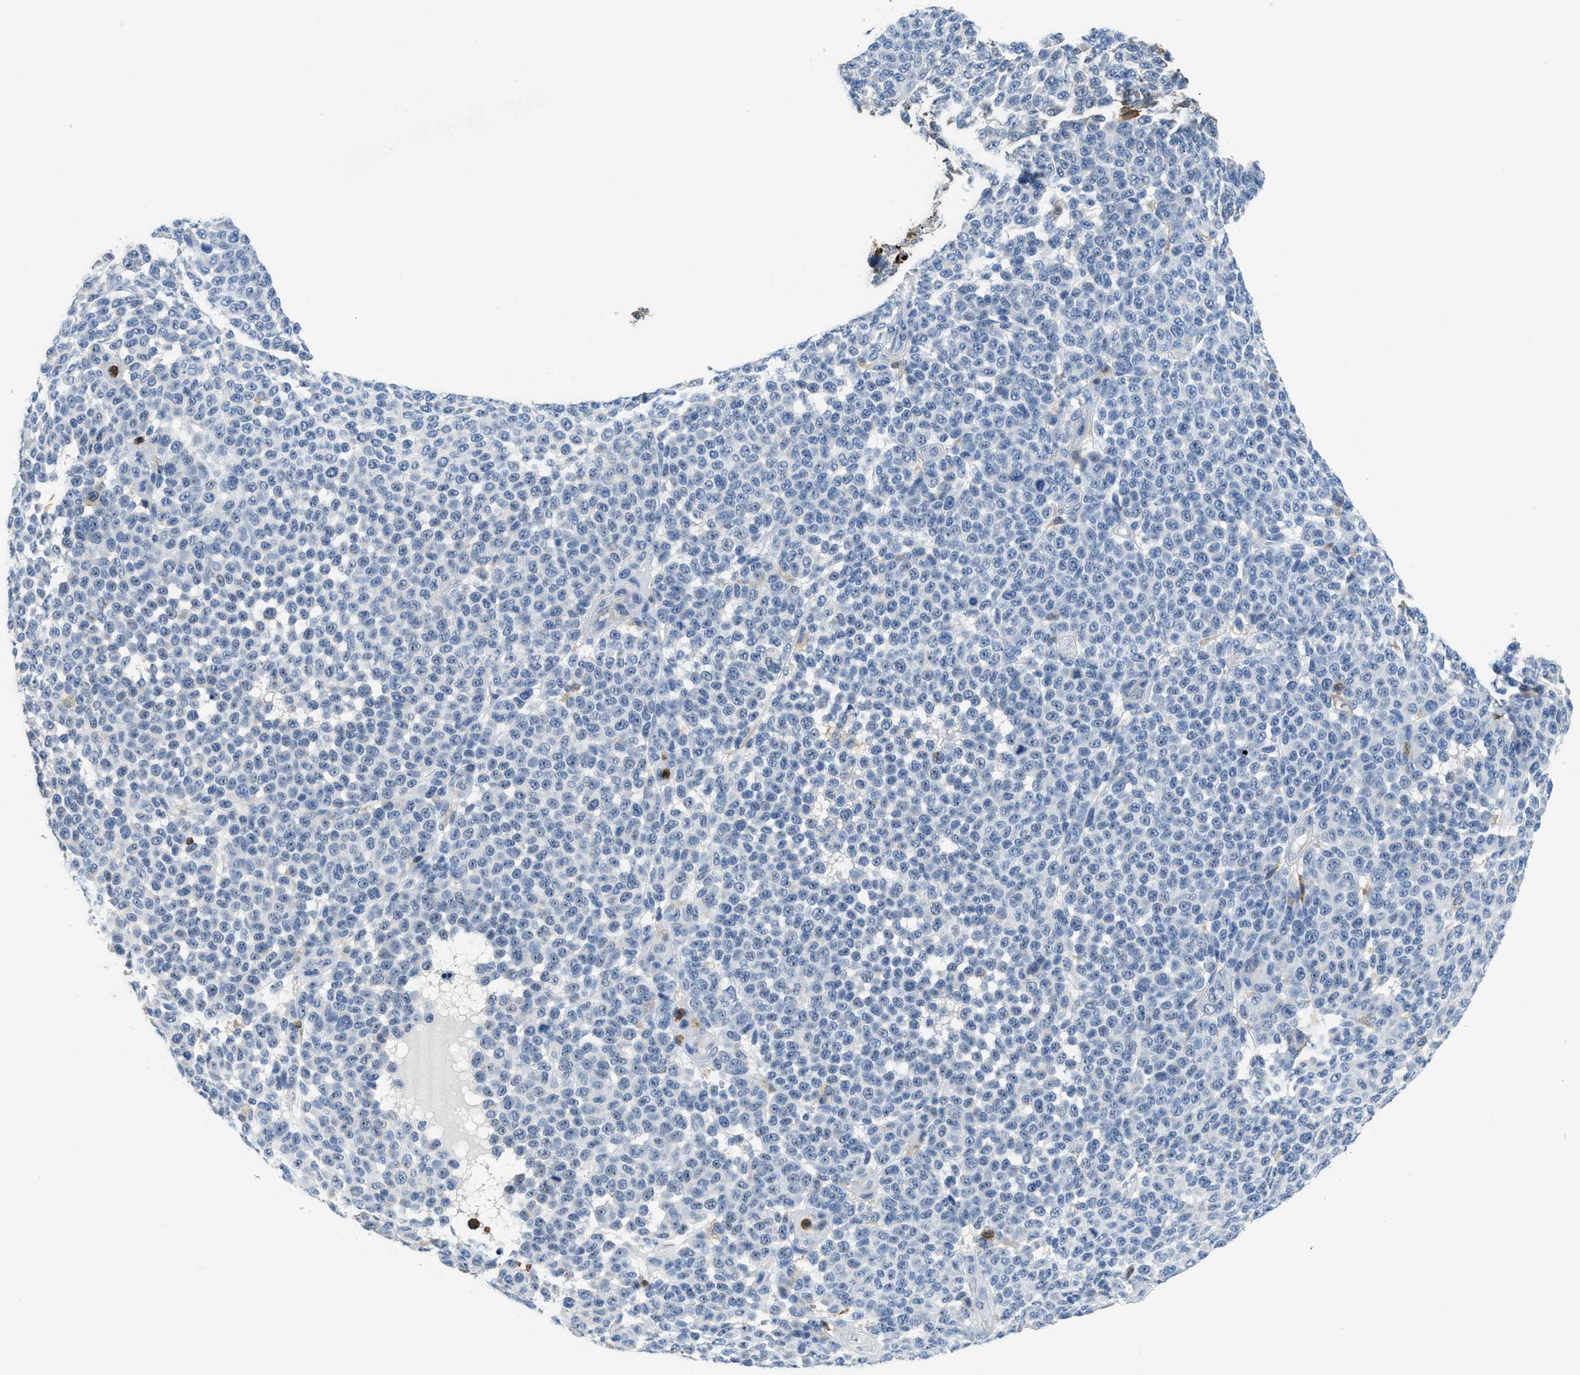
{"staining": {"intensity": "negative", "quantity": "none", "location": "none"}, "tissue": "melanoma", "cell_type": "Tumor cells", "image_type": "cancer", "snomed": [{"axis": "morphology", "description": "Malignant melanoma, NOS"}, {"axis": "topography", "description": "Skin"}], "caption": "Immunohistochemistry (IHC) of human malignant melanoma demonstrates no positivity in tumor cells.", "gene": "FAM151A", "patient": {"sex": "male", "age": 59}}